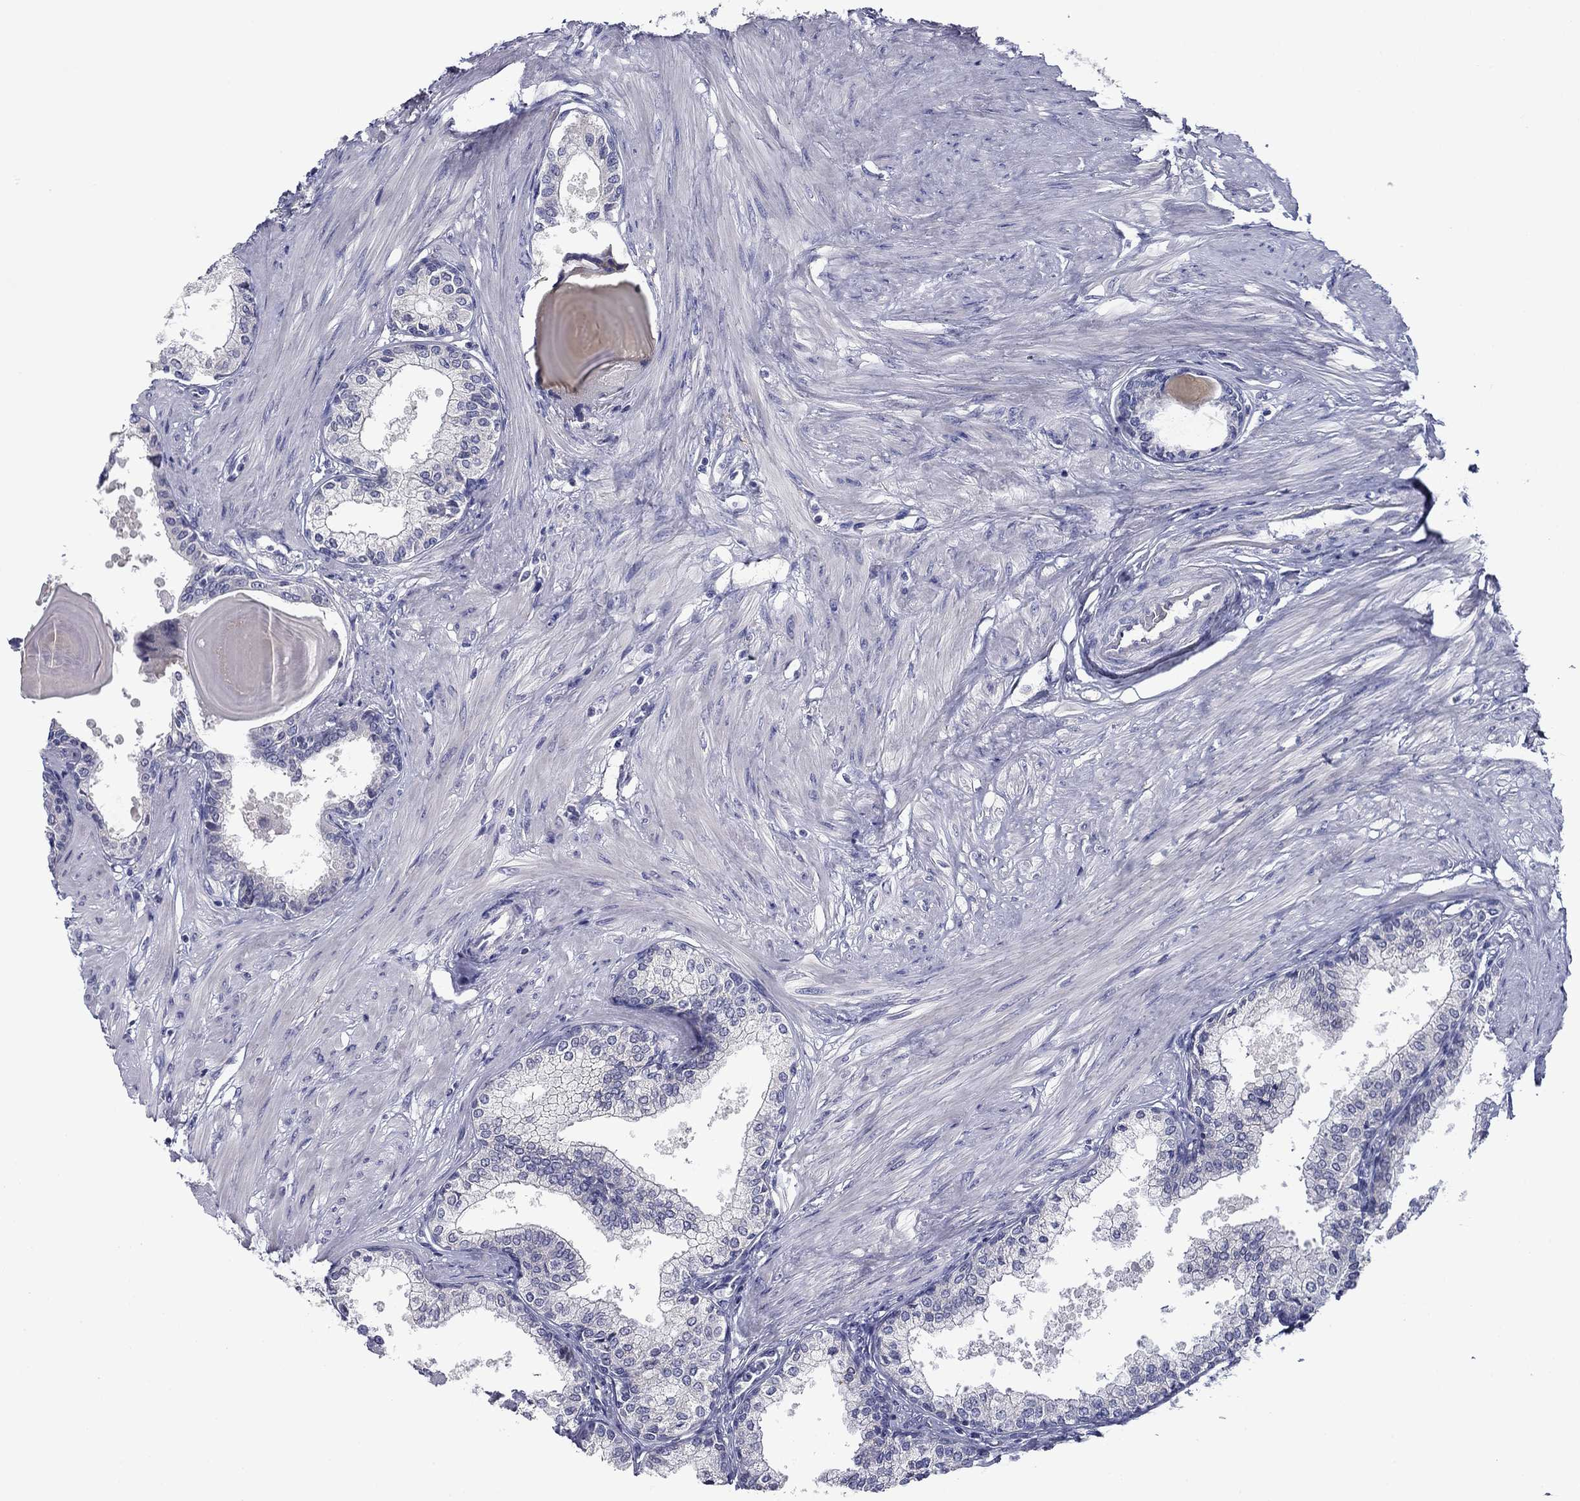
{"staining": {"intensity": "negative", "quantity": "none", "location": "none"}, "tissue": "prostate", "cell_type": "Glandular cells", "image_type": "normal", "snomed": [{"axis": "morphology", "description": "Normal tissue, NOS"}, {"axis": "topography", "description": "Prostate"}], "caption": "Glandular cells are negative for brown protein staining in unremarkable prostate. The staining was performed using DAB (3,3'-diaminobenzidine) to visualize the protein expression in brown, while the nuclei were stained in blue with hematoxylin (Magnification: 20x).", "gene": "SPATA7", "patient": {"sex": "male", "age": 63}}